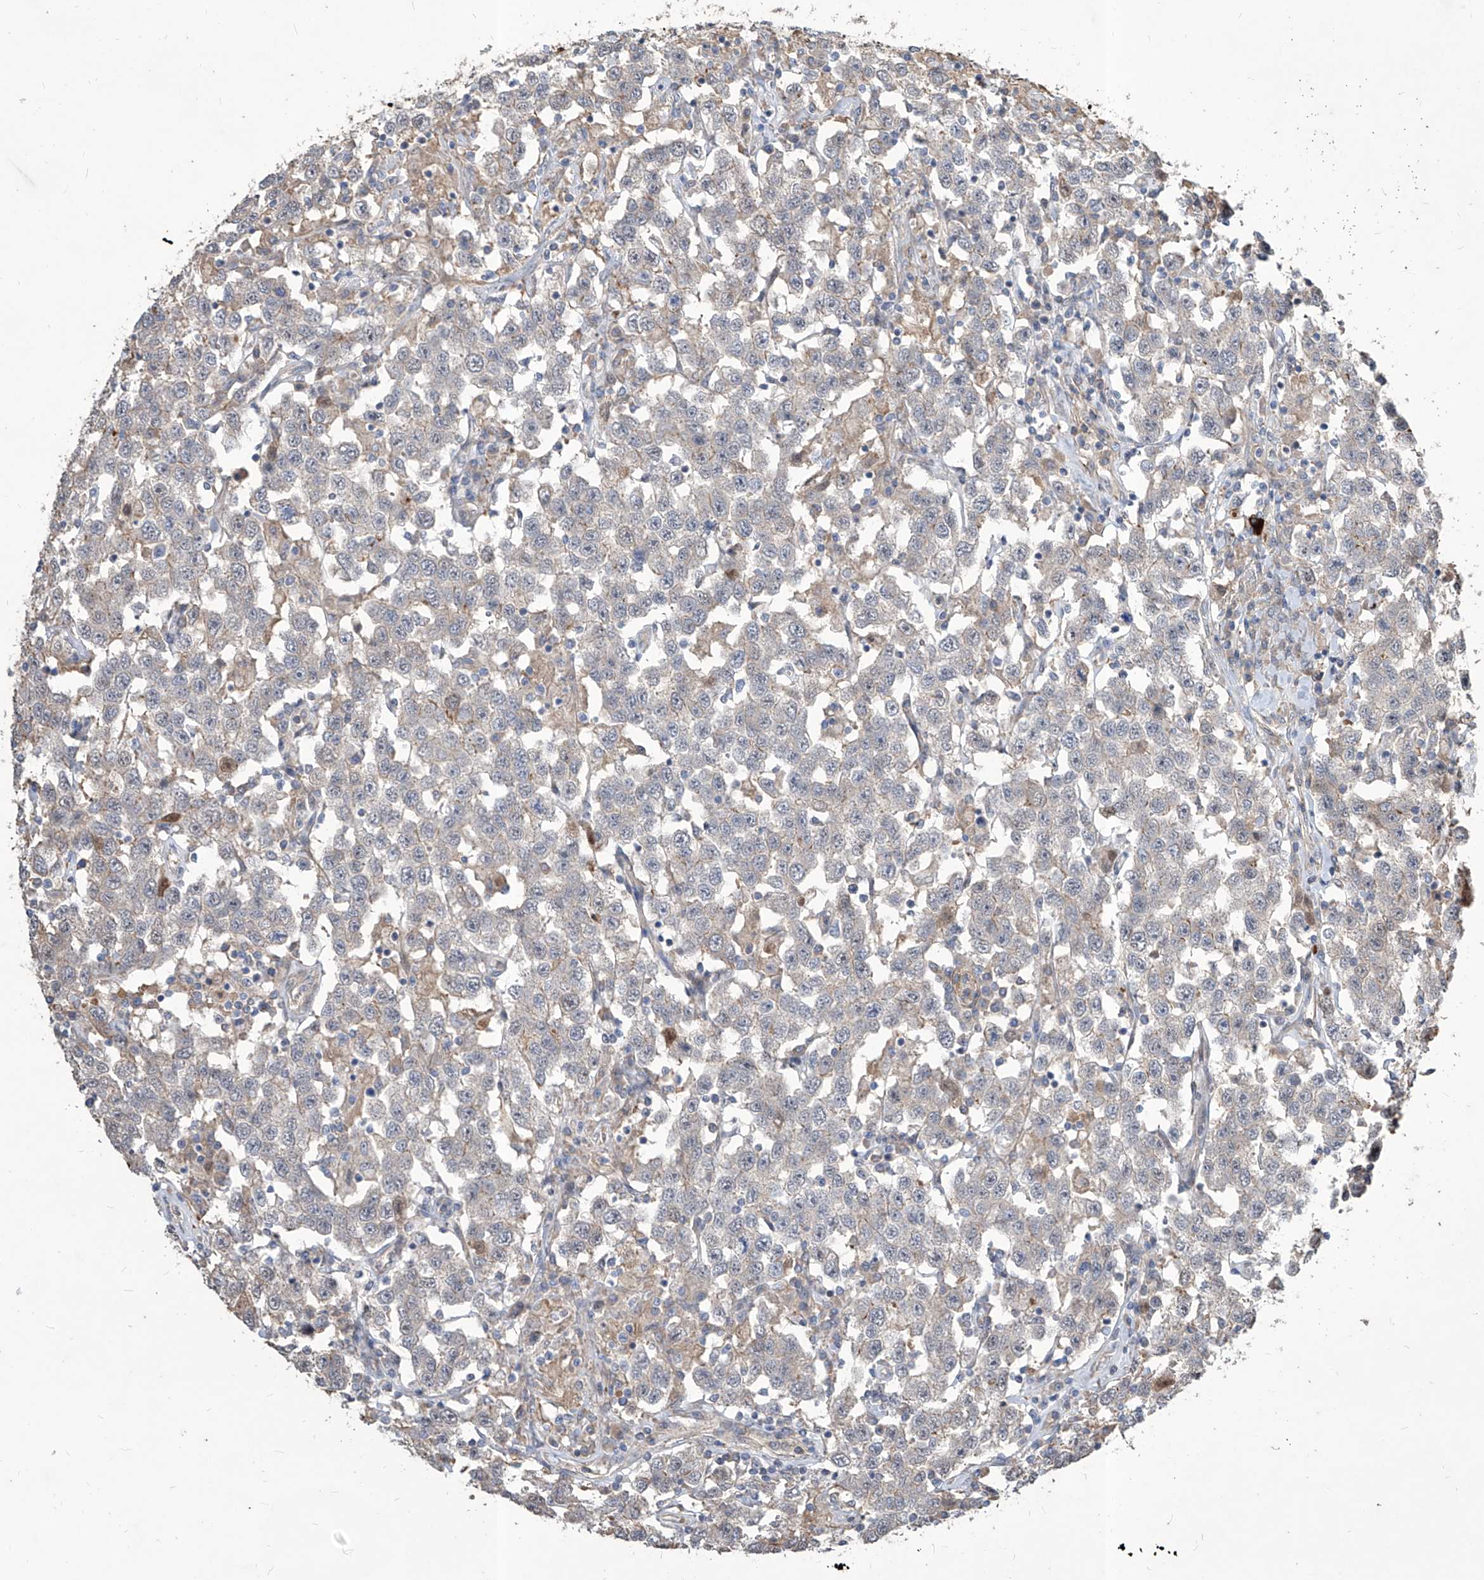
{"staining": {"intensity": "negative", "quantity": "none", "location": "none"}, "tissue": "testis cancer", "cell_type": "Tumor cells", "image_type": "cancer", "snomed": [{"axis": "morphology", "description": "Seminoma, NOS"}, {"axis": "topography", "description": "Testis"}], "caption": "Seminoma (testis) stained for a protein using immunohistochemistry demonstrates no positivity tumor cells.", "gene": "FAM83B", "patient": {"sex": "male", "age": 41}}